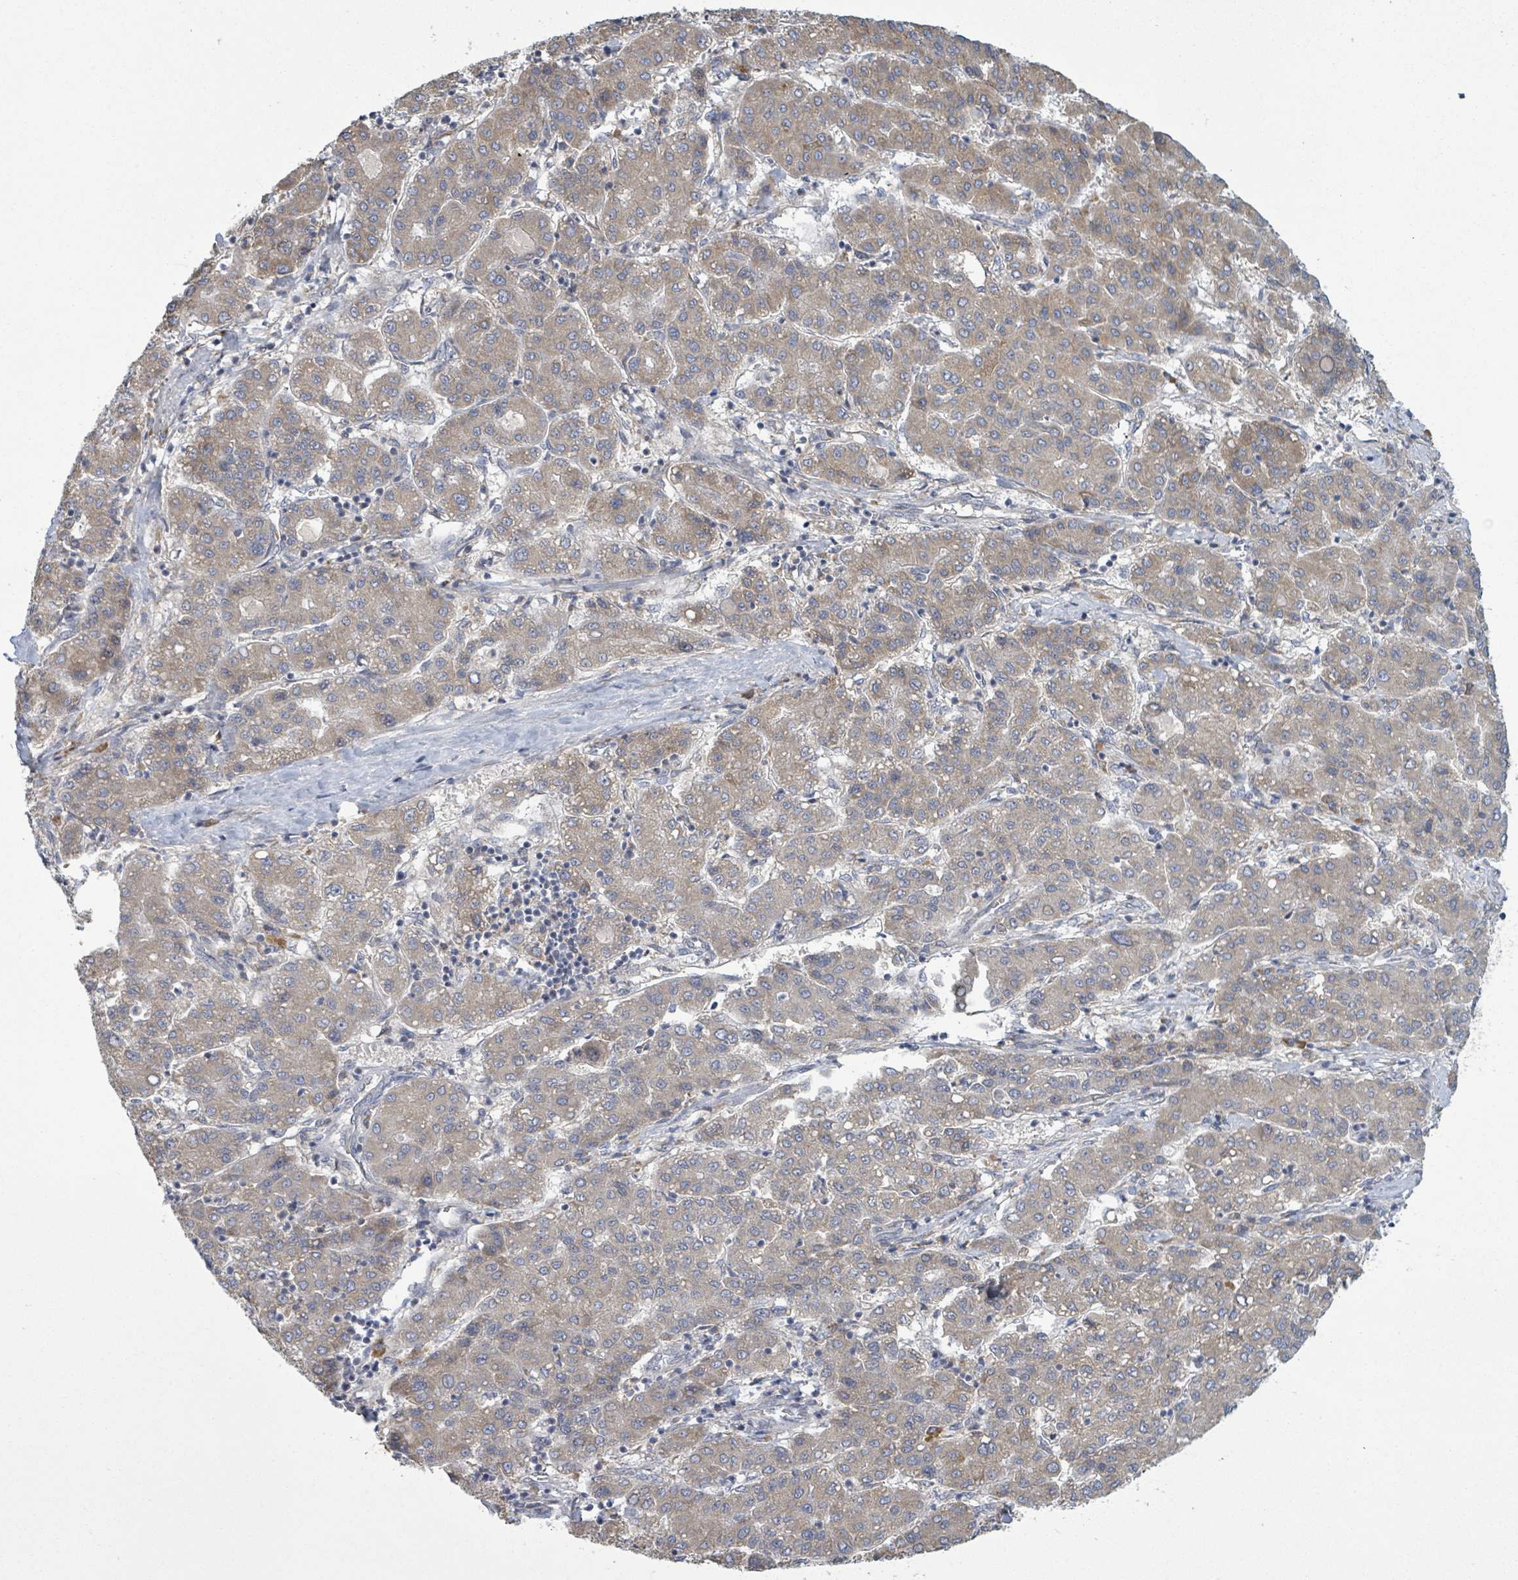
{"staining": {"intensity": "weak", "quantity": ">75%", "location": "cytoplasmic/membranous"}, "tissue": "liver cancer", "cell_type": "Tumor cells", "image_type": "cancer", "snomed": [{"axis": "morphology", "description": "Carcinoma, Hepatocellular, NOS"}, {"axis": "topography", "description": "Liver"}], "caption": "IHC (DAB (3,3'-diaminobenzidine)) staining of human liver cancer (hepatocellular carcinoma) exhibits weak cytoplasmic/membranous protein expression in approximately >75% of tumor cells. Immunohistochemistry (ihc) stains the protein in brown and the nuclei are stained blue.", "gene": "ATP13A1", "patient": {"sex": "male", "age": 65}}